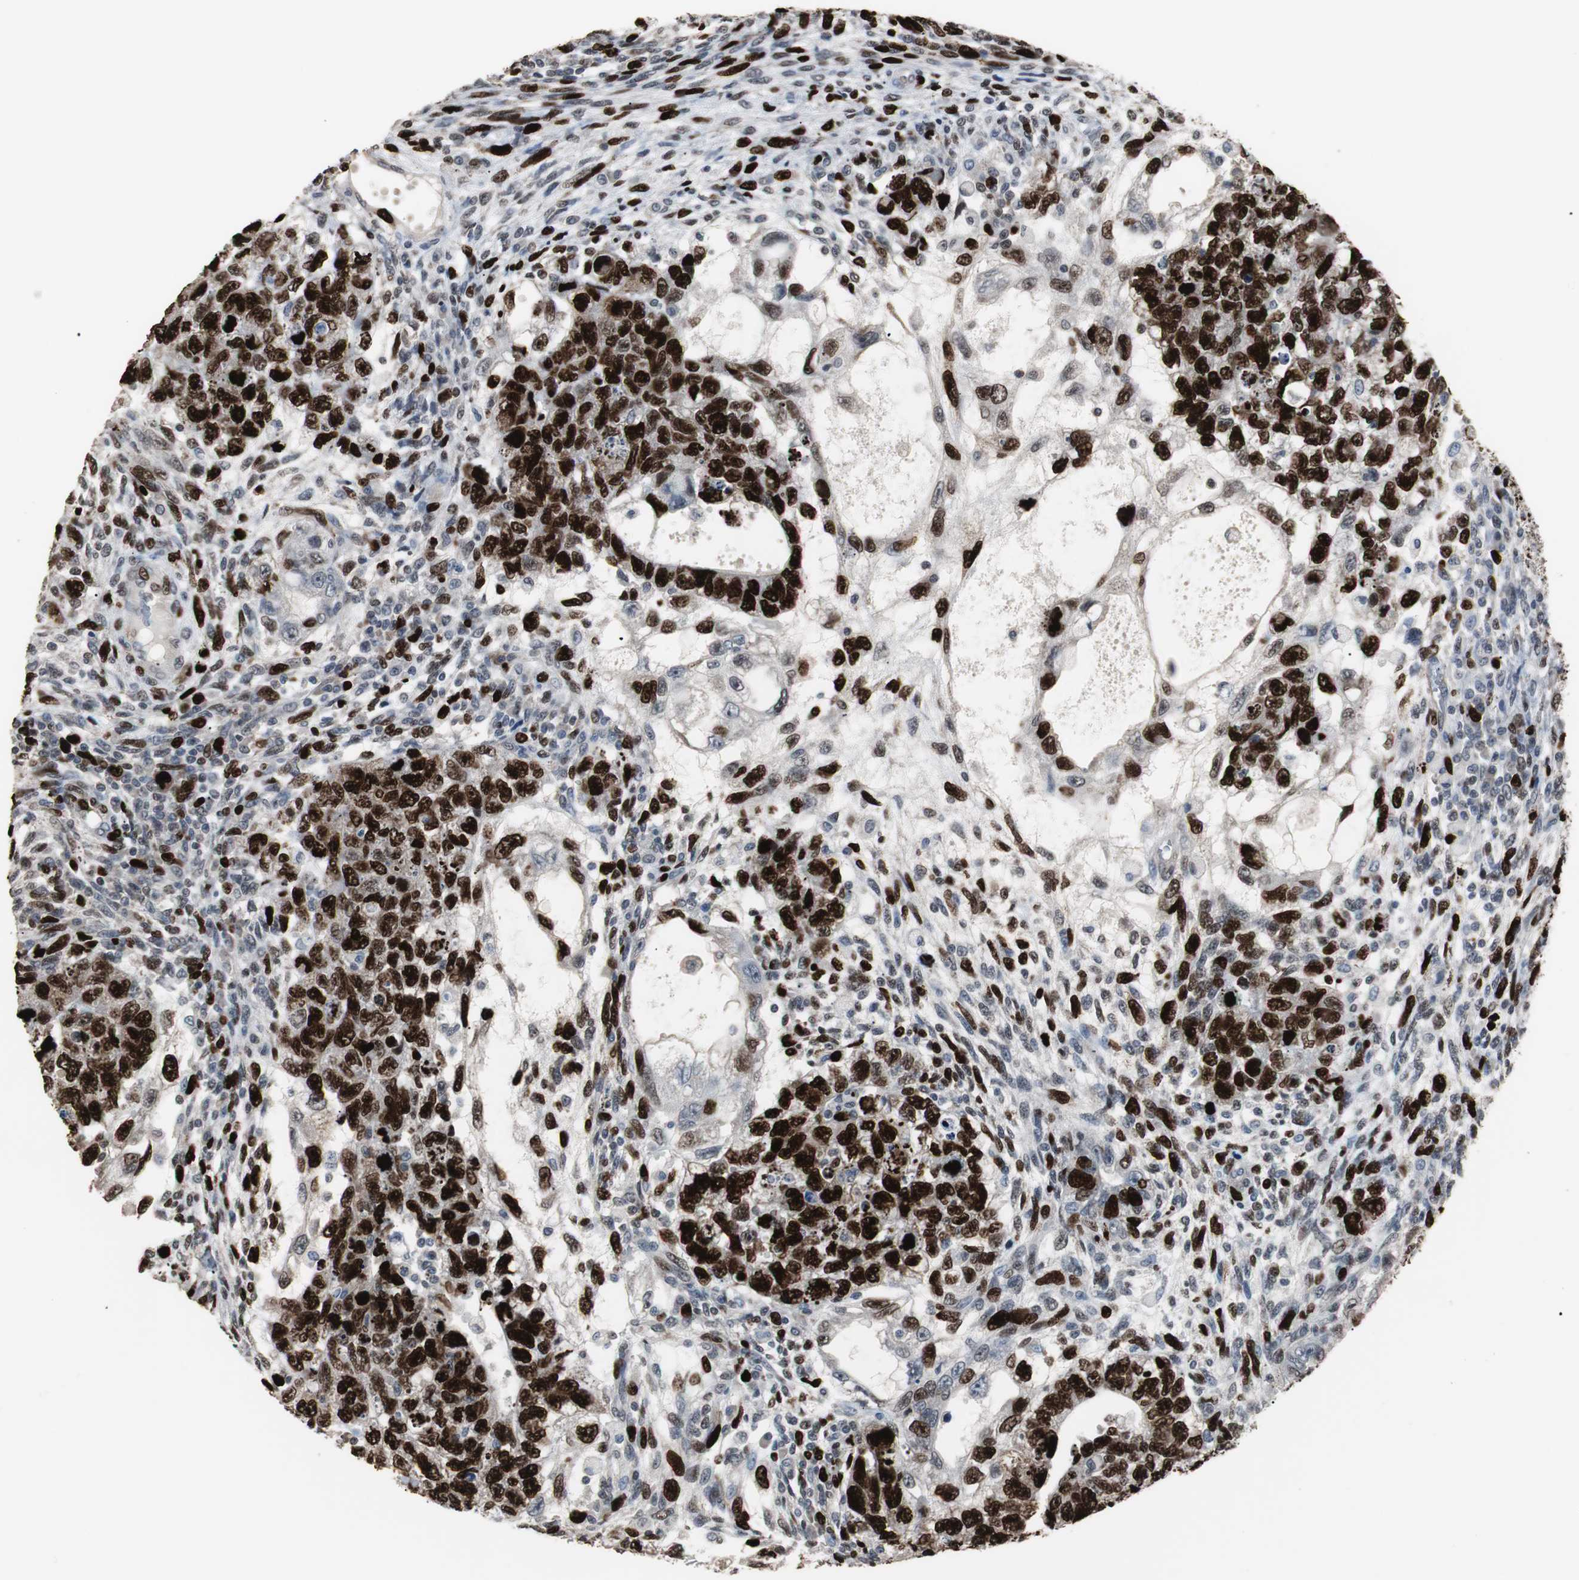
{"staining": {"intensity": "strong", "quantity": ">75%", "location": "nuclear"}, "tissue": "testis cancer", "cell_type": "Tumor cells", "image_type": "cancer", "snomed": [{"axis": "morphology", "description": "Normal tissue, NOS"}, {"axis": "morphology", "description": "Carcinoma, Embryonal, NOS"}, {"axis": "topography", "description": "Testis"}], "caption": "Protein expression analysis of human testis cancer reveals strong nuclear staining in approximately >75% of tumor cells.", "gene": "TOP2A", "patient": {"sex": "male", "age": 36}}